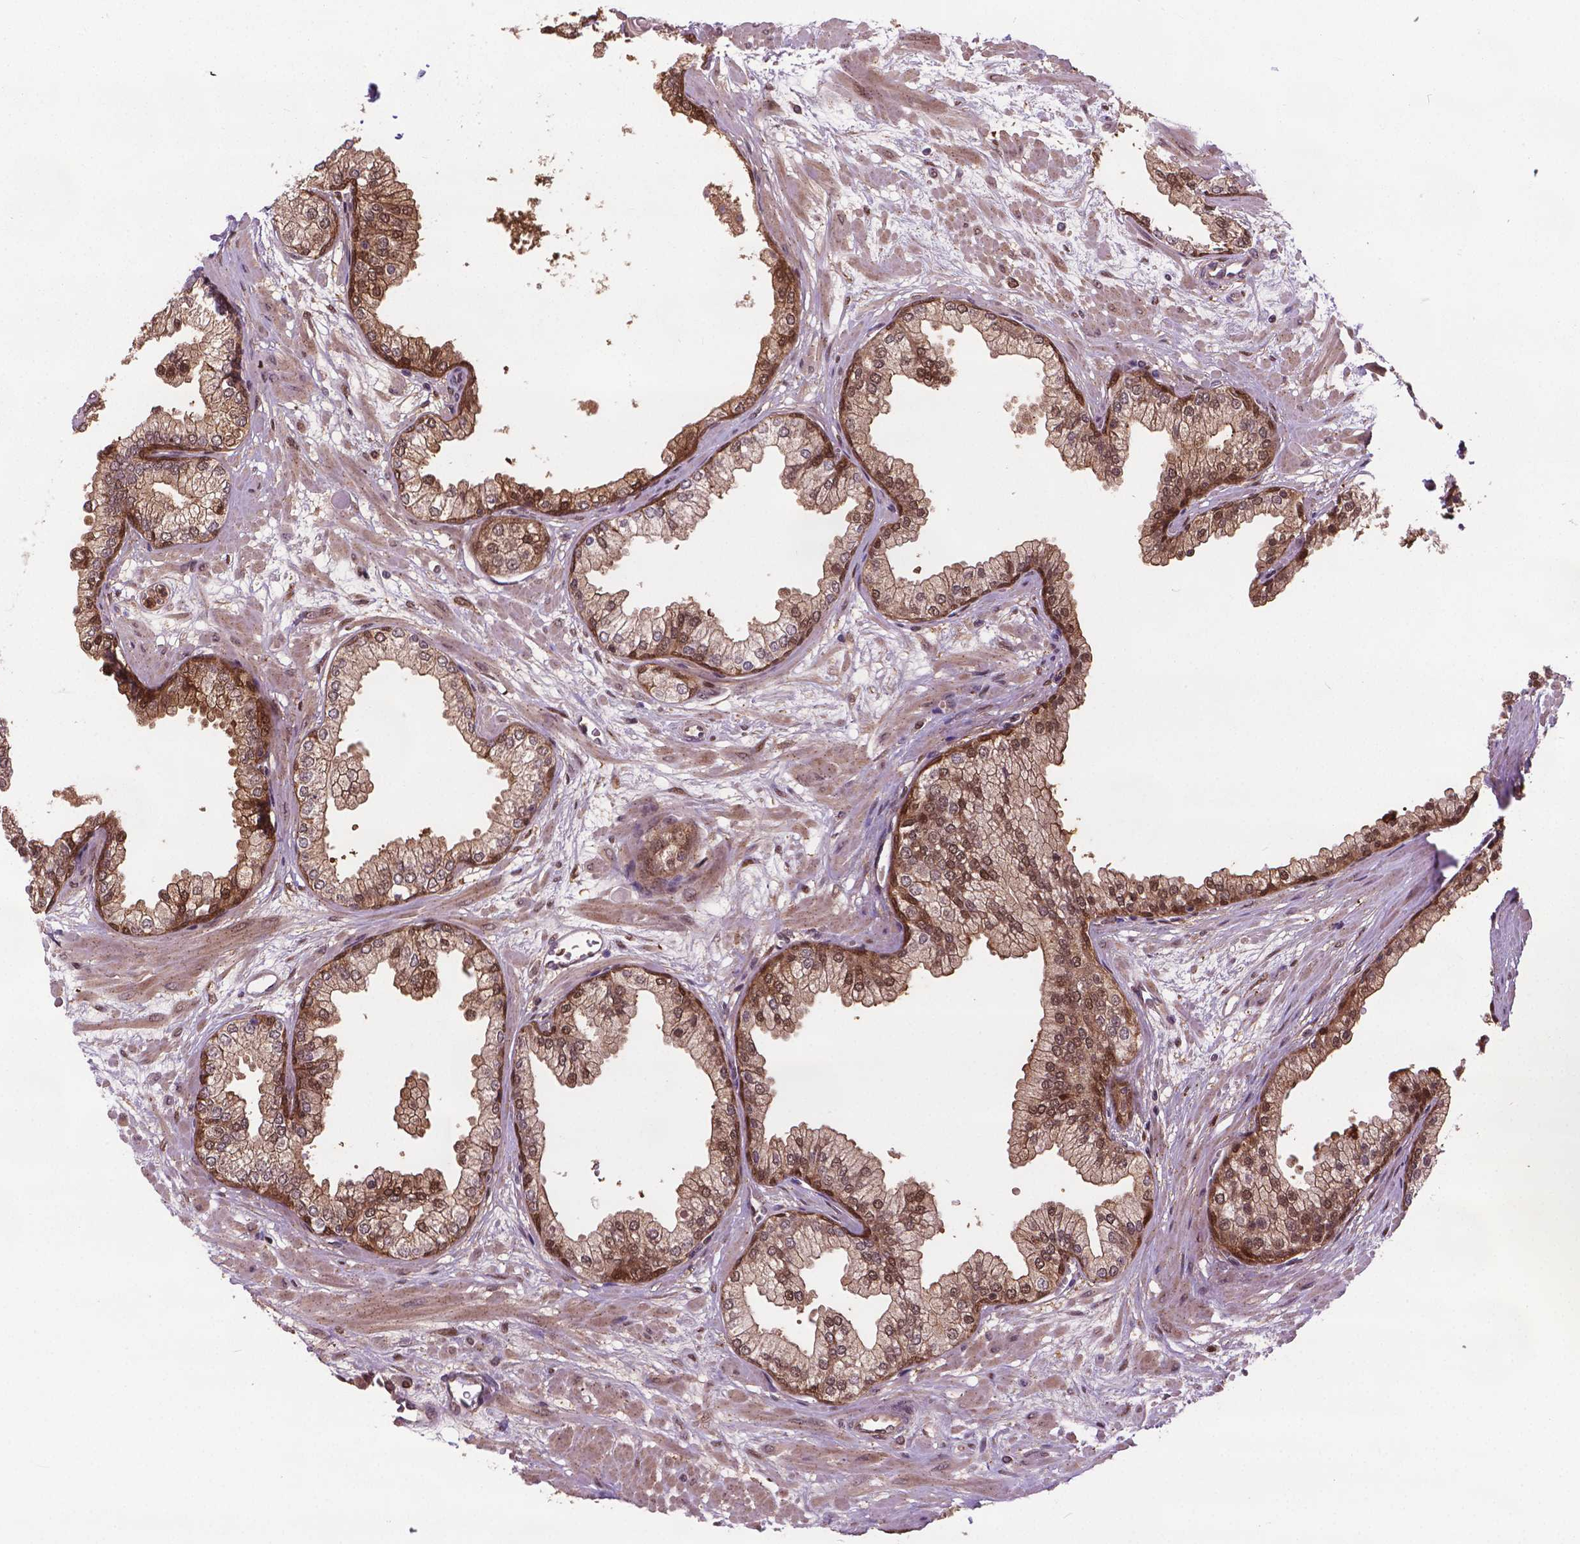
{"staining": {"intensity": "moderate", "quantity": ">75%", "location": "cytoplasmic/membranous,nuclear"}, "tissue": "prostate", "cell_type": "Glandular cells", "image_type": "normal", "snomed": [{"axis": "morphology", "description": "Normal tissue, NOS"}, {"axis": "topography", "description": "Prostate"}, {"axis": "topography", "description": "Peripheral nerve tissue"}], "caption": "Brown immunohistochemical staining in benign prostate shows moderate cytoplasmic/membranous,nuclear expression in about >75% of glandular cells.", "gene": "PLIN3", "patient": {"sex": "male", "age": 61}}